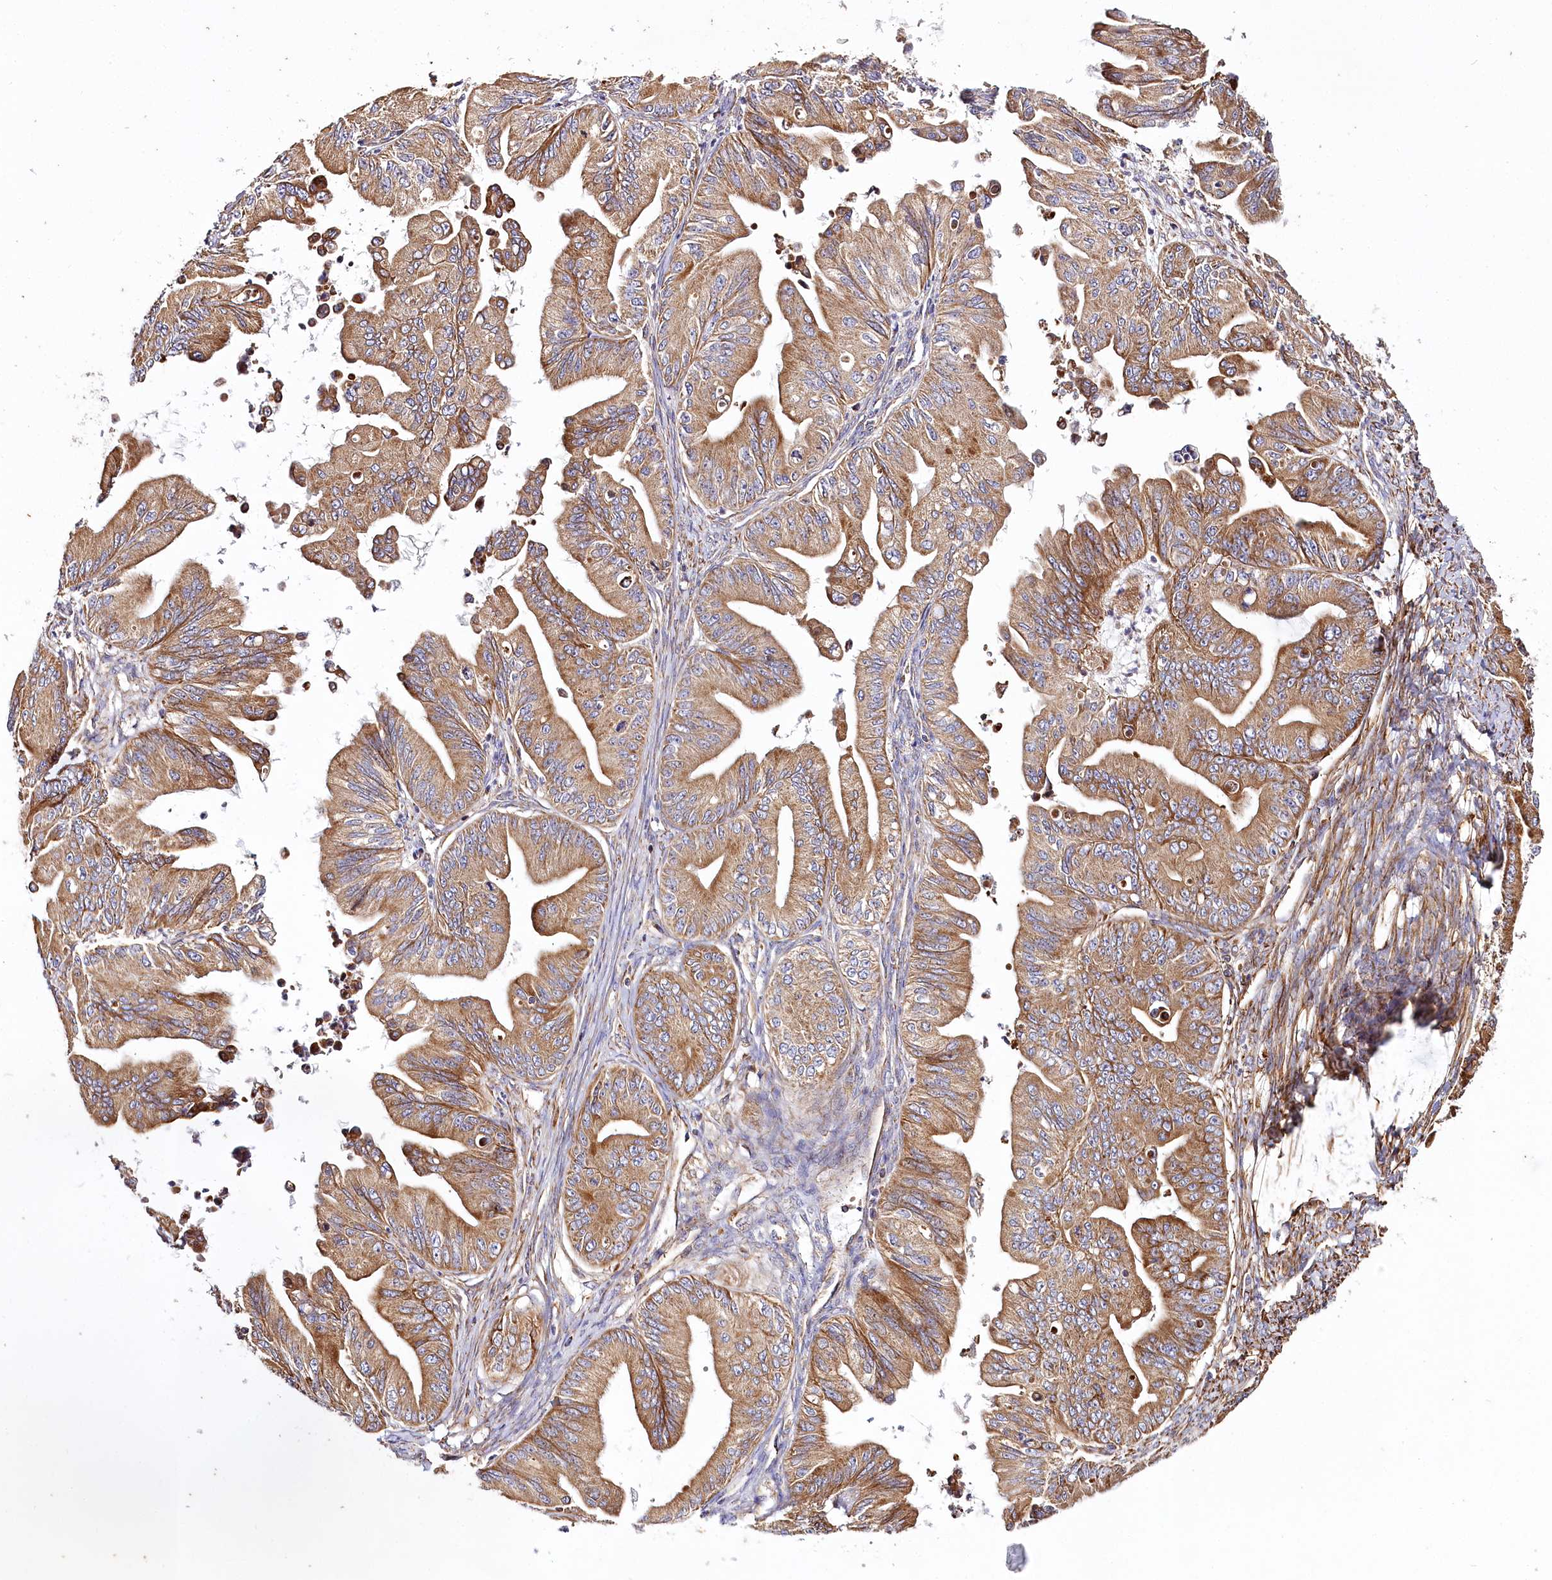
{"staining": {"intensity": "strong", "quantity": ">75%", "location": "cytoplasmic/membranous"}, "tissue": "ovarian cancer", "cell_type": "Tumor cells", "image_type": "cancer", "snomed": [{"axis": "morphology", "description": "Cystadenocarcinoma, mucinous, NOS"}, {"axis": "topography", "description": "Ovary"}], "caption": "IHC image of human ovarian cancer (mucinous cystadenocarcinoma) stained for a protein (brown), which demonstrates high levels of strong cytoplasmic/membranous positivity in about >75% of tumor cells.", "gene": "THUMPD3", "patient": {"sex": "female", "age": 71}}